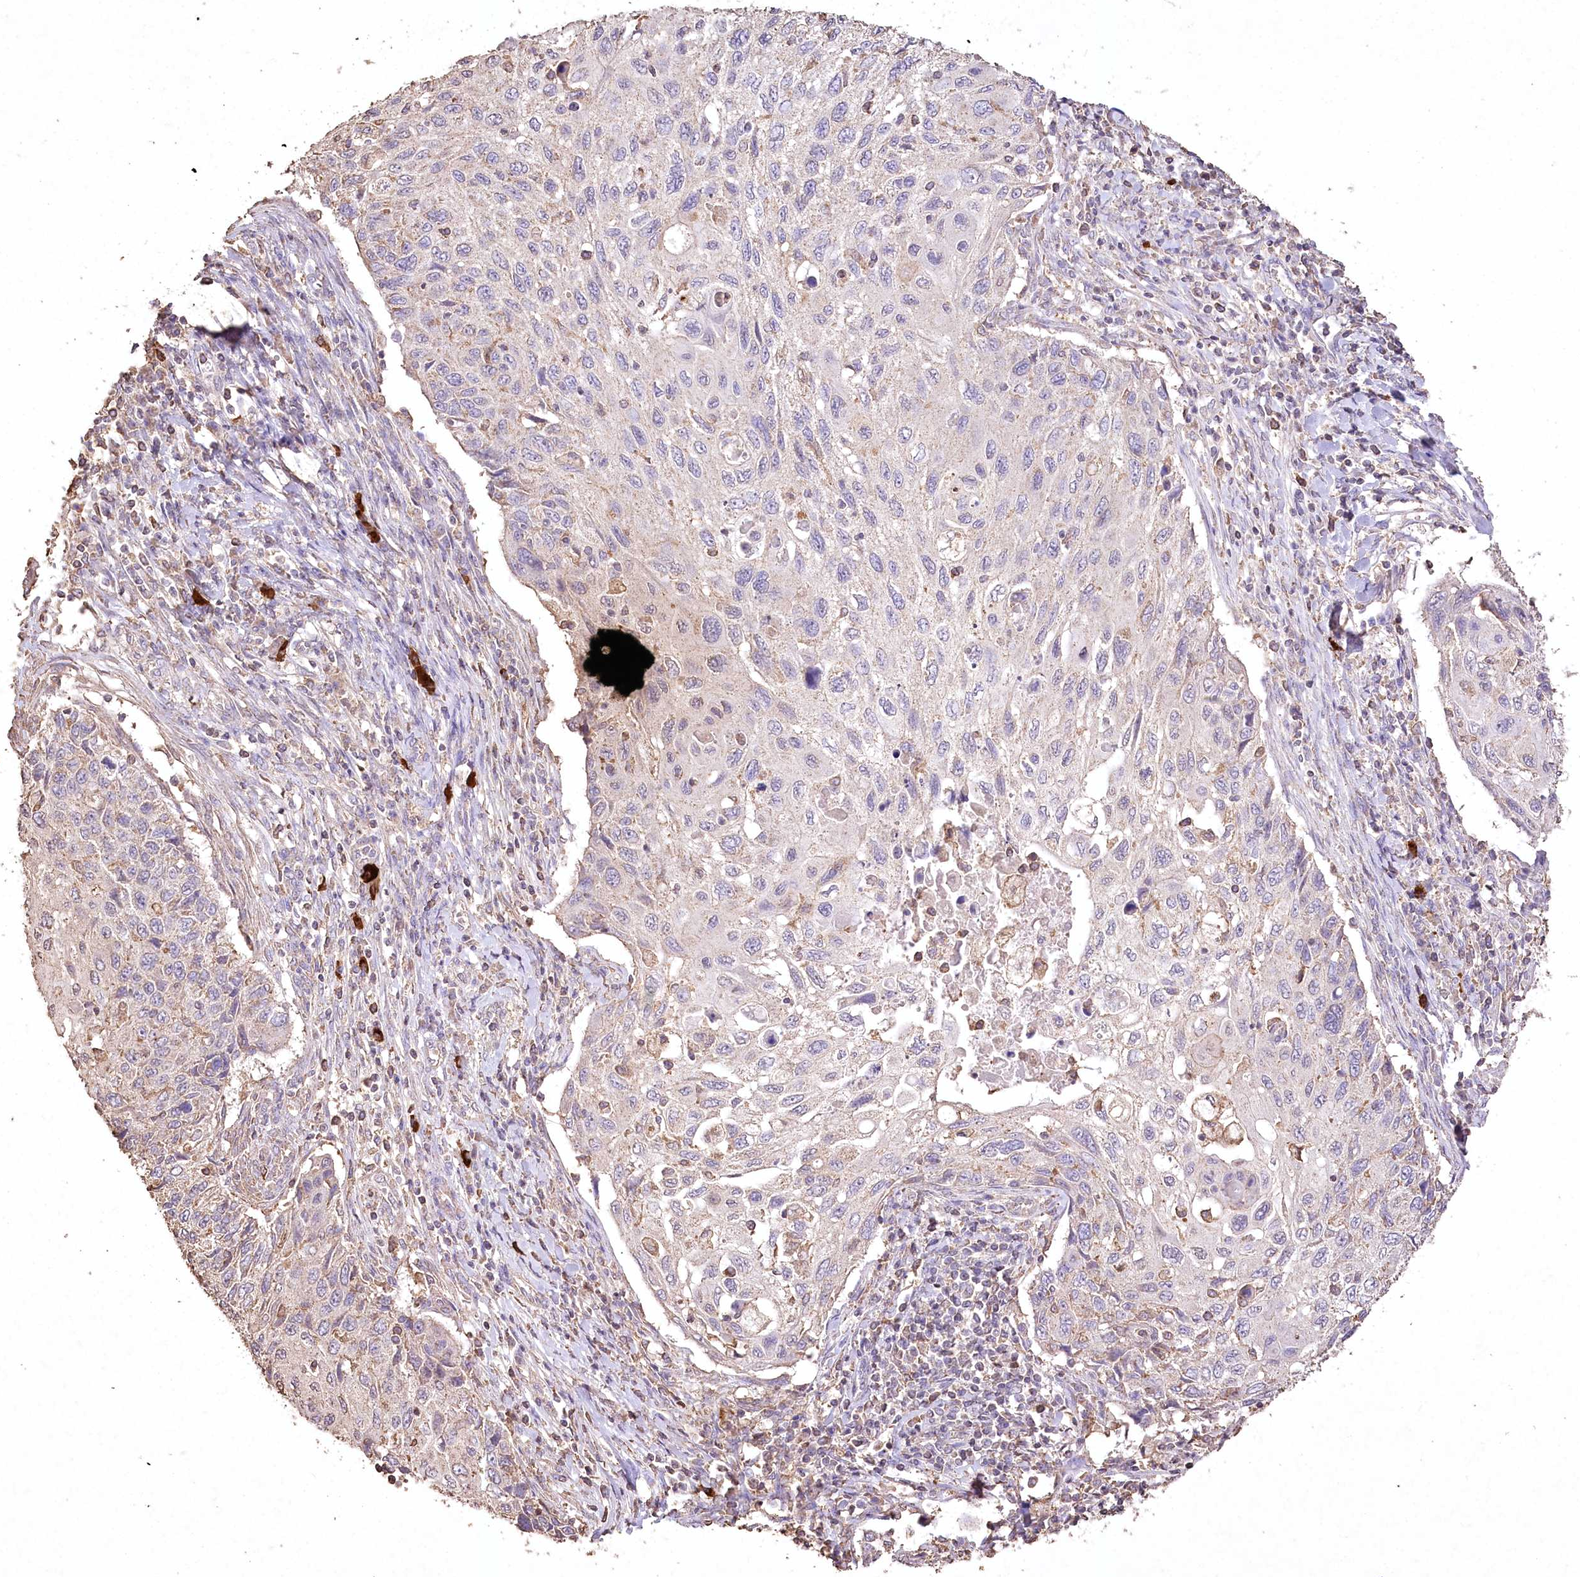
{"staining": {"intensity": "negative", "quantity": "none", "location": "none"}, "tissue": "cervical cancer", "cell_type": "Tumor cells", "image_type": "cancer", "snomed": [{"axis": "morphology", "description": "Squamous cell carcinoma, NOS"}, {"axis": "topography", "description": "Cervix"}], "caption": "A high-resolution image shows immunohistochemistry (IHC) staining of cervical cancer, which exhibits no significant expression in tumor cells.", "gene": "IREB2", "patient": {"sex": "female", "age": 70}}